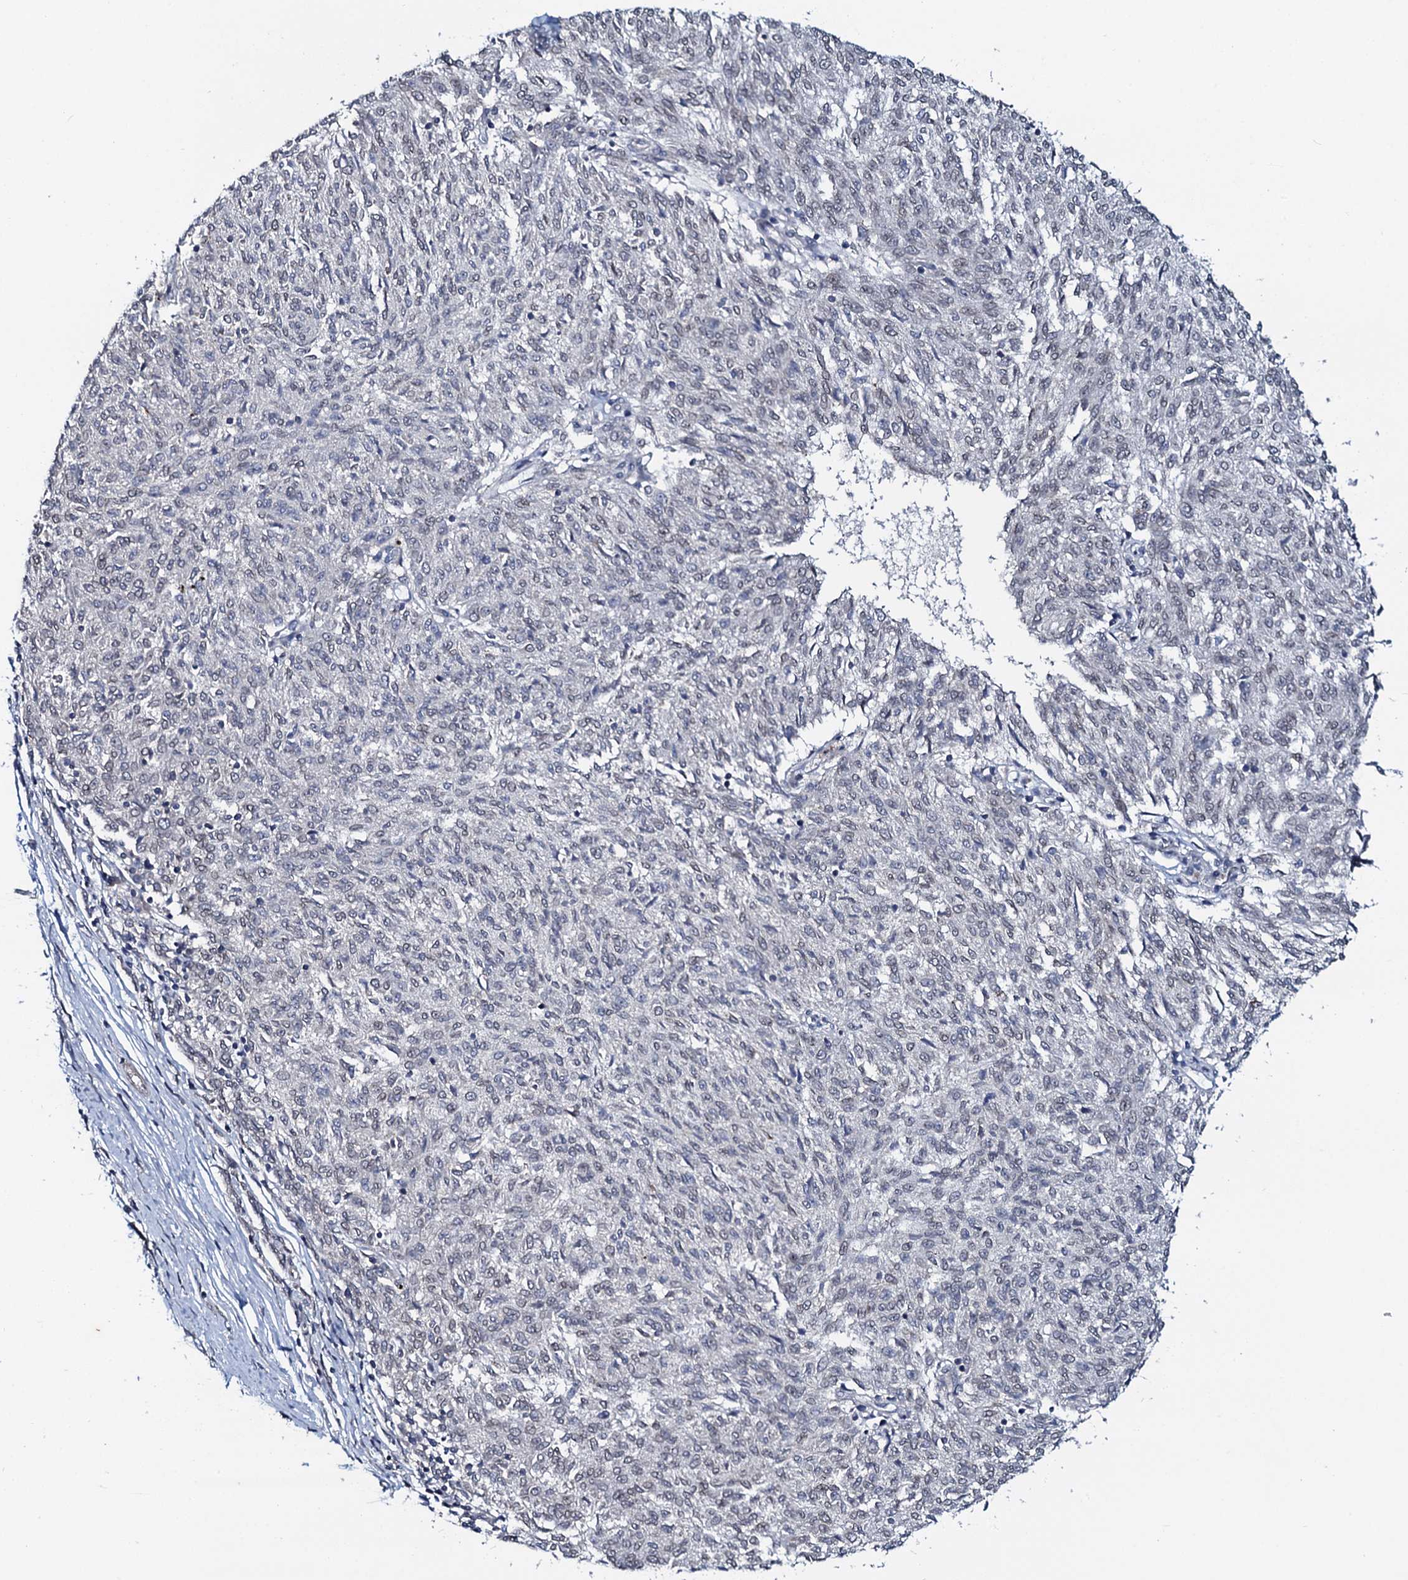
{"staining": {"intensity": "negative", "quantity": "none", "location": "none"}, "tissue": "melanoma", "cell_type": "Tumor cells", "image_type": "cancer", "snomed": [{"axis": "morphology", "description": "Malignant melanoma, NOS"}, {"axis": "topography", "description": "Skin"}], "caption": "Tumor cells show no significant positivity in melanoma. (Stains: DAB IHC with hematoxylin counter stain, Microscopy: brightfield microscopy at high magnification).", "gene": "SNTA1", "patient": {"sex": "female", "age": 72}}